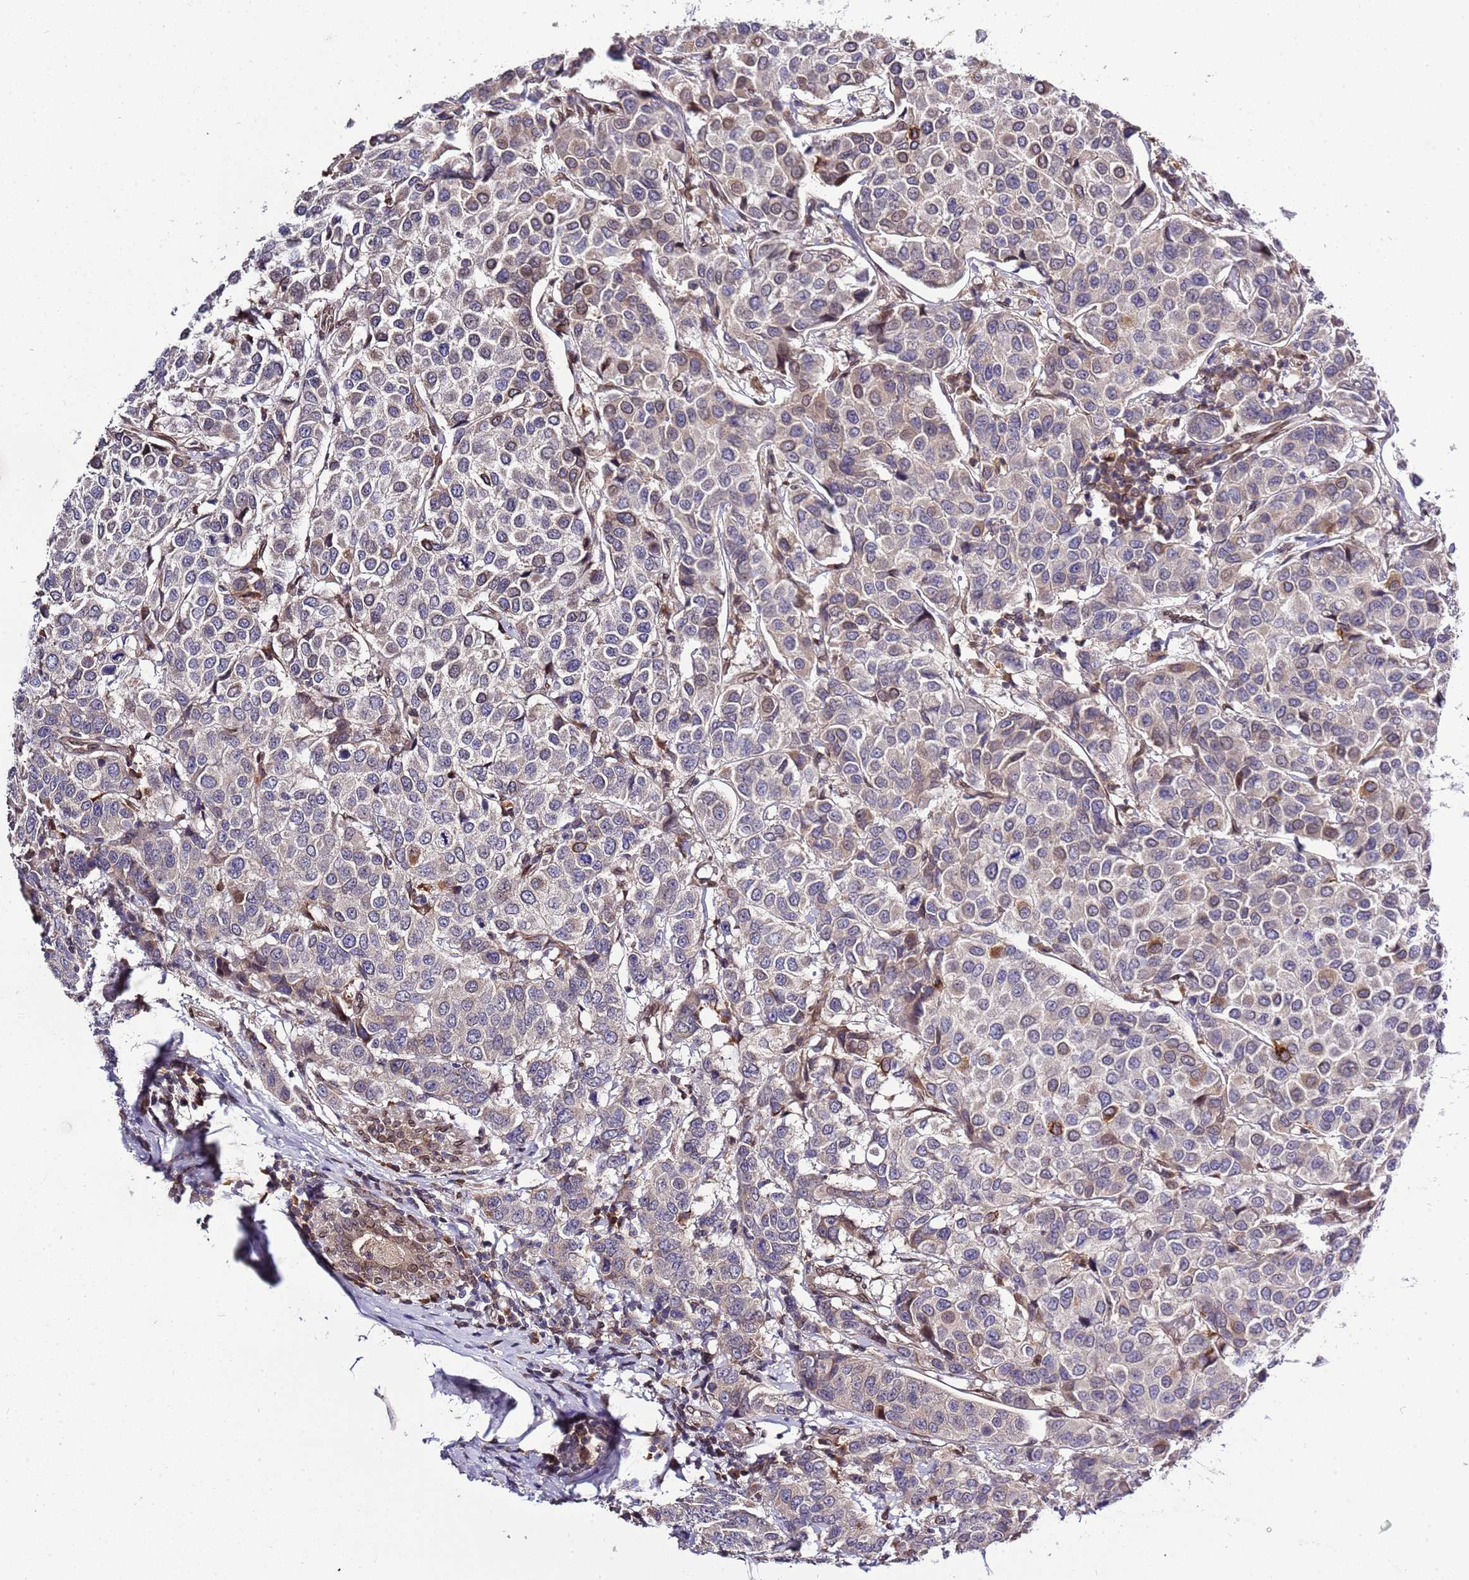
{"staining": {"intensity": "moderate", "quantity": "<25%", "location": "nuclear"}, "tissue": "breast cancer", "cell_type": "Tumor cells", "image_type": "cancer", "snomed": [{"axis": "morphology", "description": "Duct carcinoma"}, {"axis": "topography", "description": "Breast"}], "caption": "Immunohistochemical staining of intraductal carcinoma (breast) reveals moderate nuclear protein positivity in about <25% of tumor cells.", "gene": "ZNF665", "patient": {"sex": "female", "age": 55}}